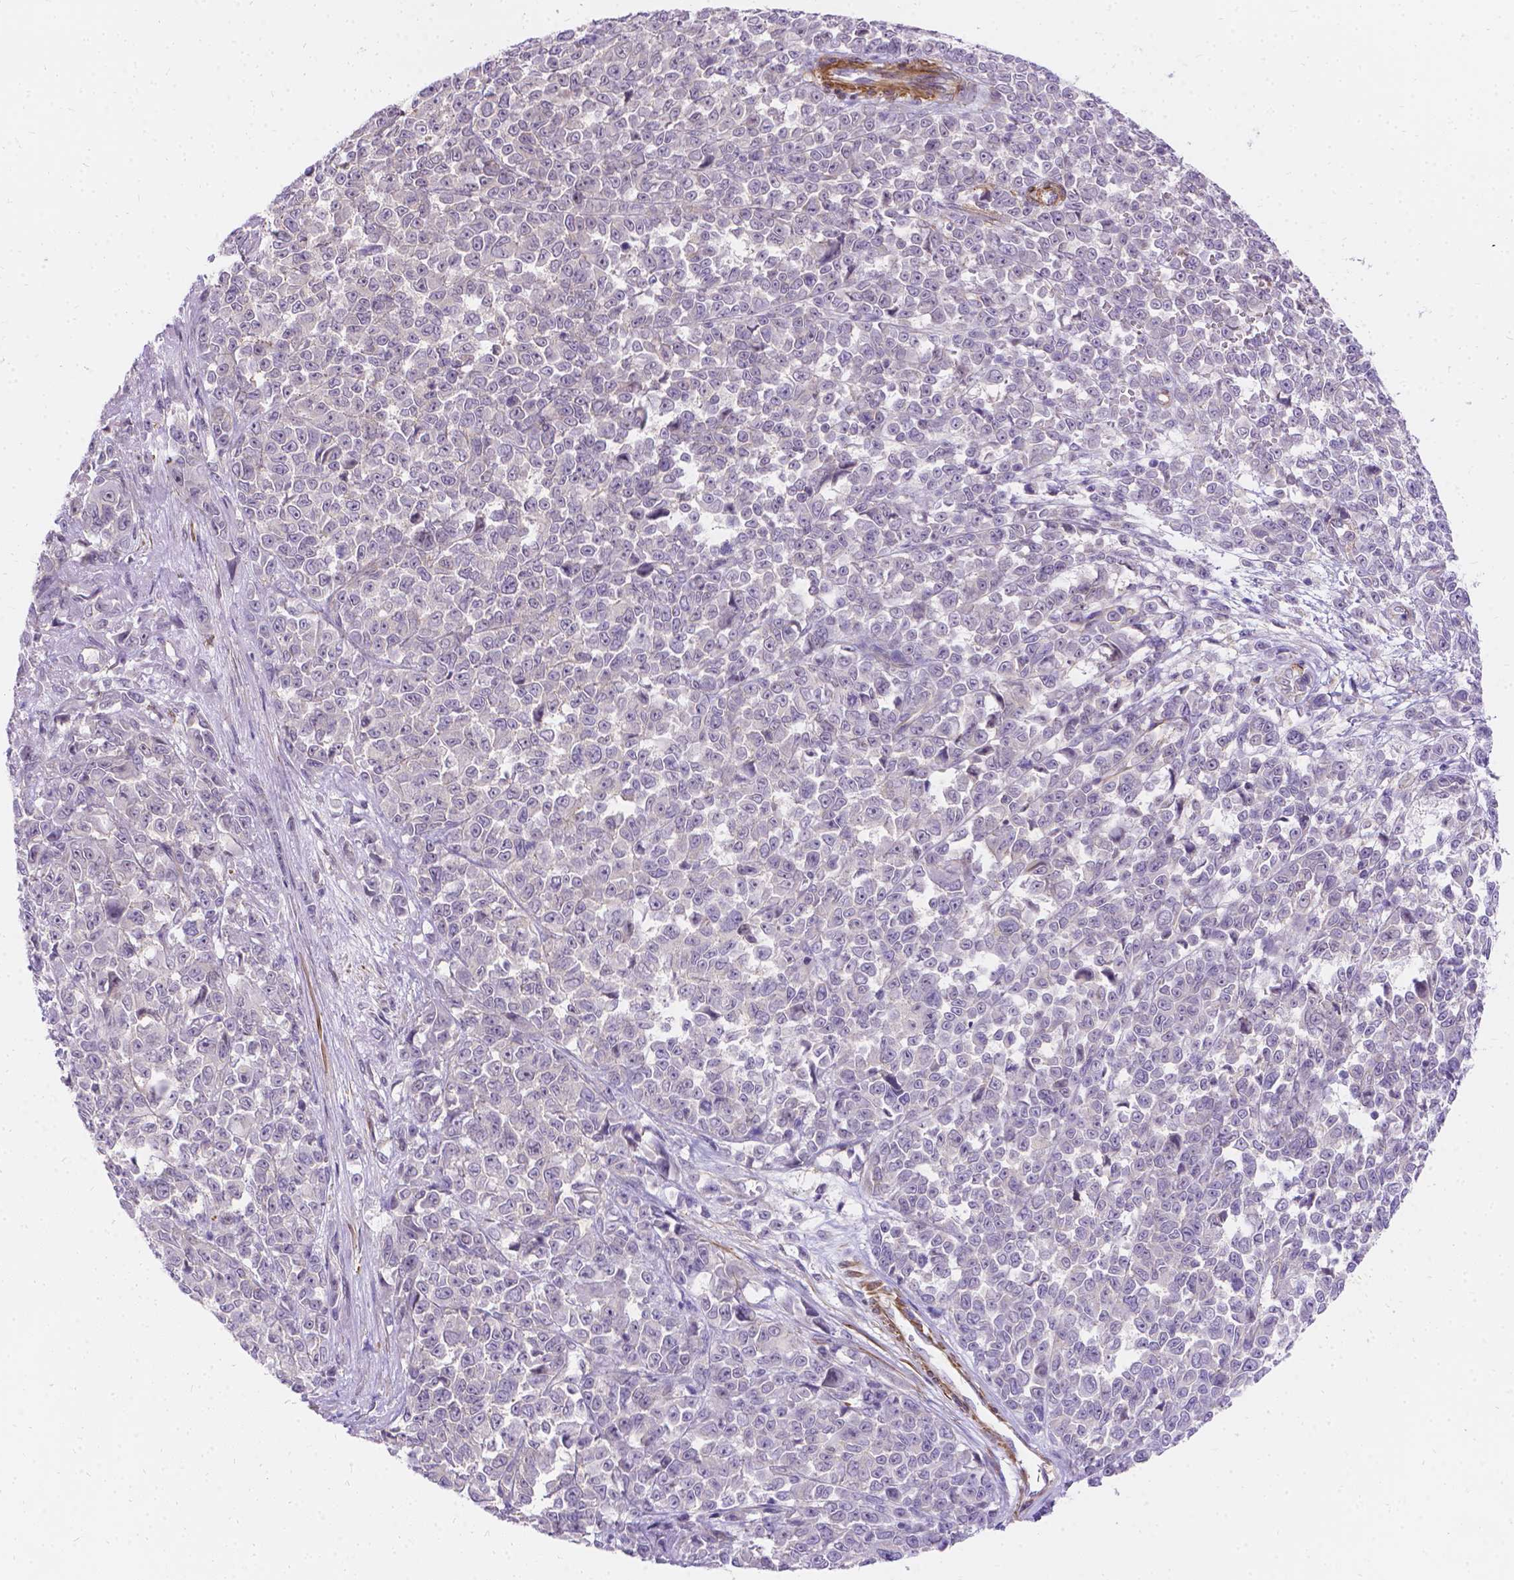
{"staining": {"intensity": "negative", "quantity": "none", "location": "none"}, "tissue": "melanoma", "cell_type": "Tumor cells", "image_type": "cancer", "snomed": [{"axis": "morphology", "description": "Malignant melanoma, NOS"}, {"axis": "topography", "description": "Skin"}], "caption": "A high-resolution micrograph shows immunohistochemistry (IHC) staining of malignant melanoma, which demonstrates no significant staining in tumor cells. (IHC, brightfield microscopy, high magnification).", "gene": "PALS1", "patient": {"sex": "female", "age": 95}}